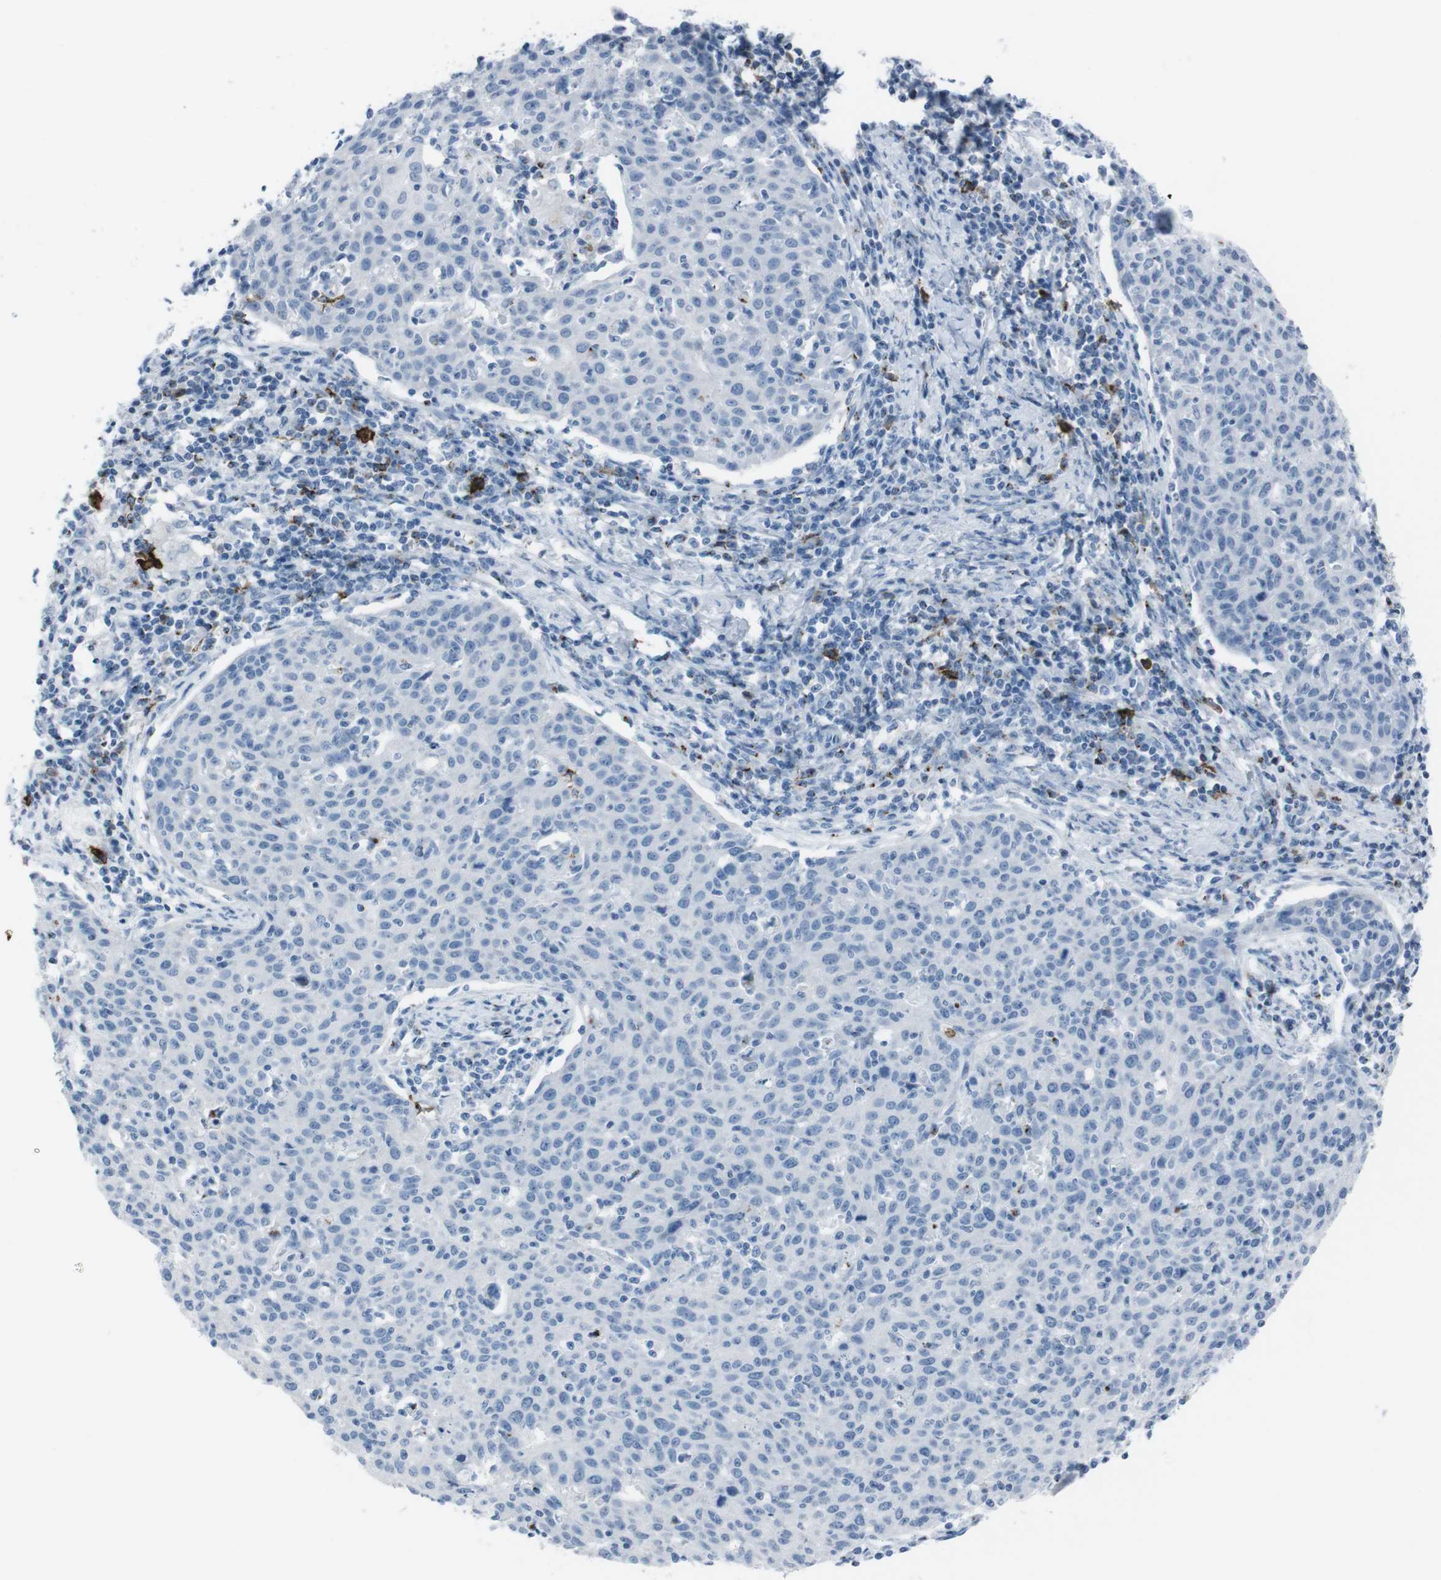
{"staining": {"intensity": "negative", "quantity": "none", "location": "none"}, "tissue": "cervical cancer", "cell_type": "Tumor cells", "image_type": "cancer", "snomed": [{"axis": "morphology", "description": "Squamous cell carcinoma, NOS"}, {"axis": "topography", "description": "Cervix"}], "caption": "This photomicrograph is of cervical squamous cell carcinoma stained with immunohistochemistry to label a protein in brown with the nuclei are counter-stained blue. There is no staining in tumor cells.", "gene": "ST6GAL1", "patient": {"sex": "female", "age": 38}}